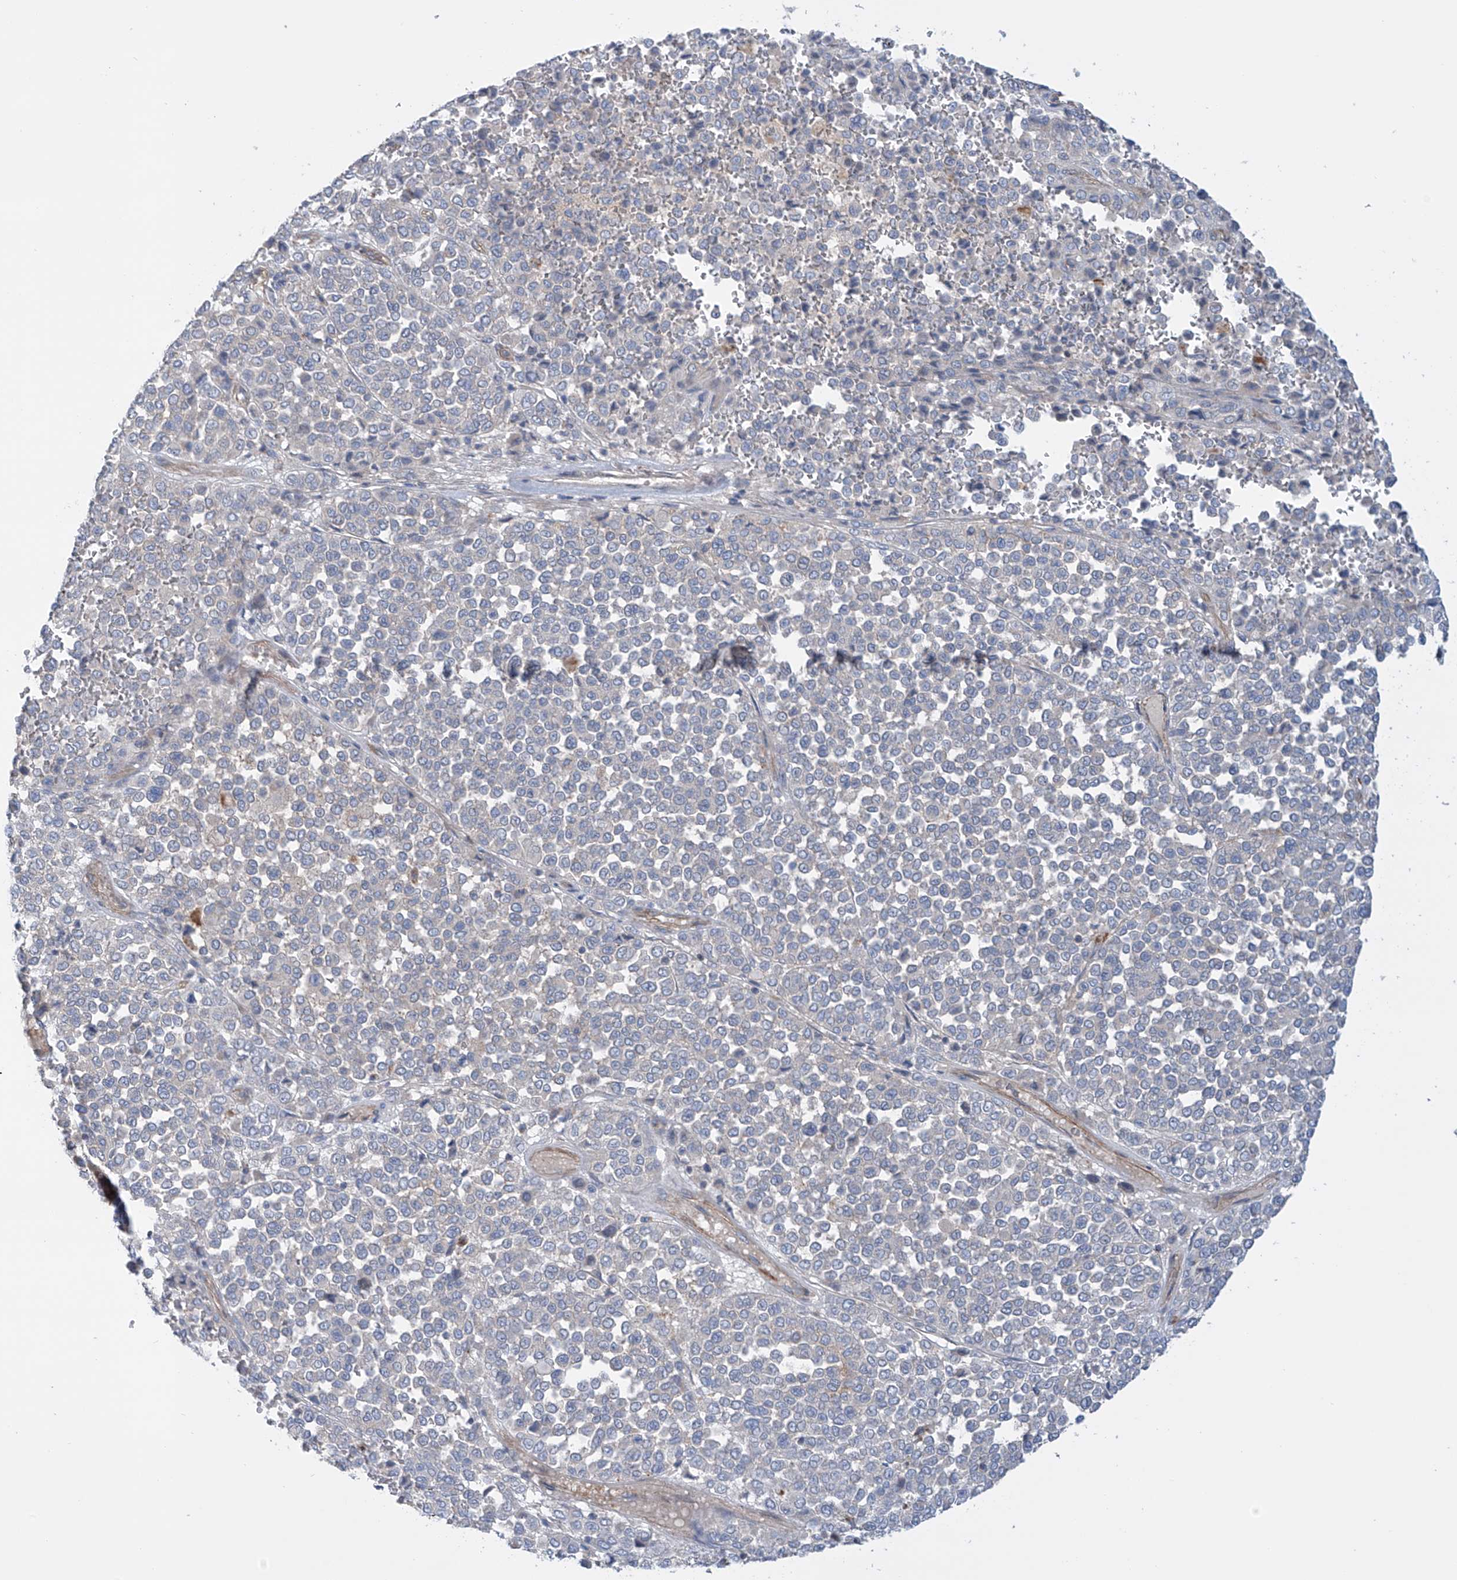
{"staining": {"intensity": "negative", "quantity": "none", "location": "none"}, "tissue": "melanoma", "cell_type": "Tumor cells", "image_type": "cancer", "snomed": [{"axis": "morphology", "description": "Malignant melanoma, Metastatic site"}, {"axis": "topography", "description": "Pancreas"}], "caption": "DAB (3,3'-diaminobenzidine) immunohistochemical staining of human melanoma shows no significant positivity in tumor cells. (Brightfield microscopy of DAB IHC at high magnification).", "gene": "TMEM209", "patient": {"sex": "female", "age": 30}}